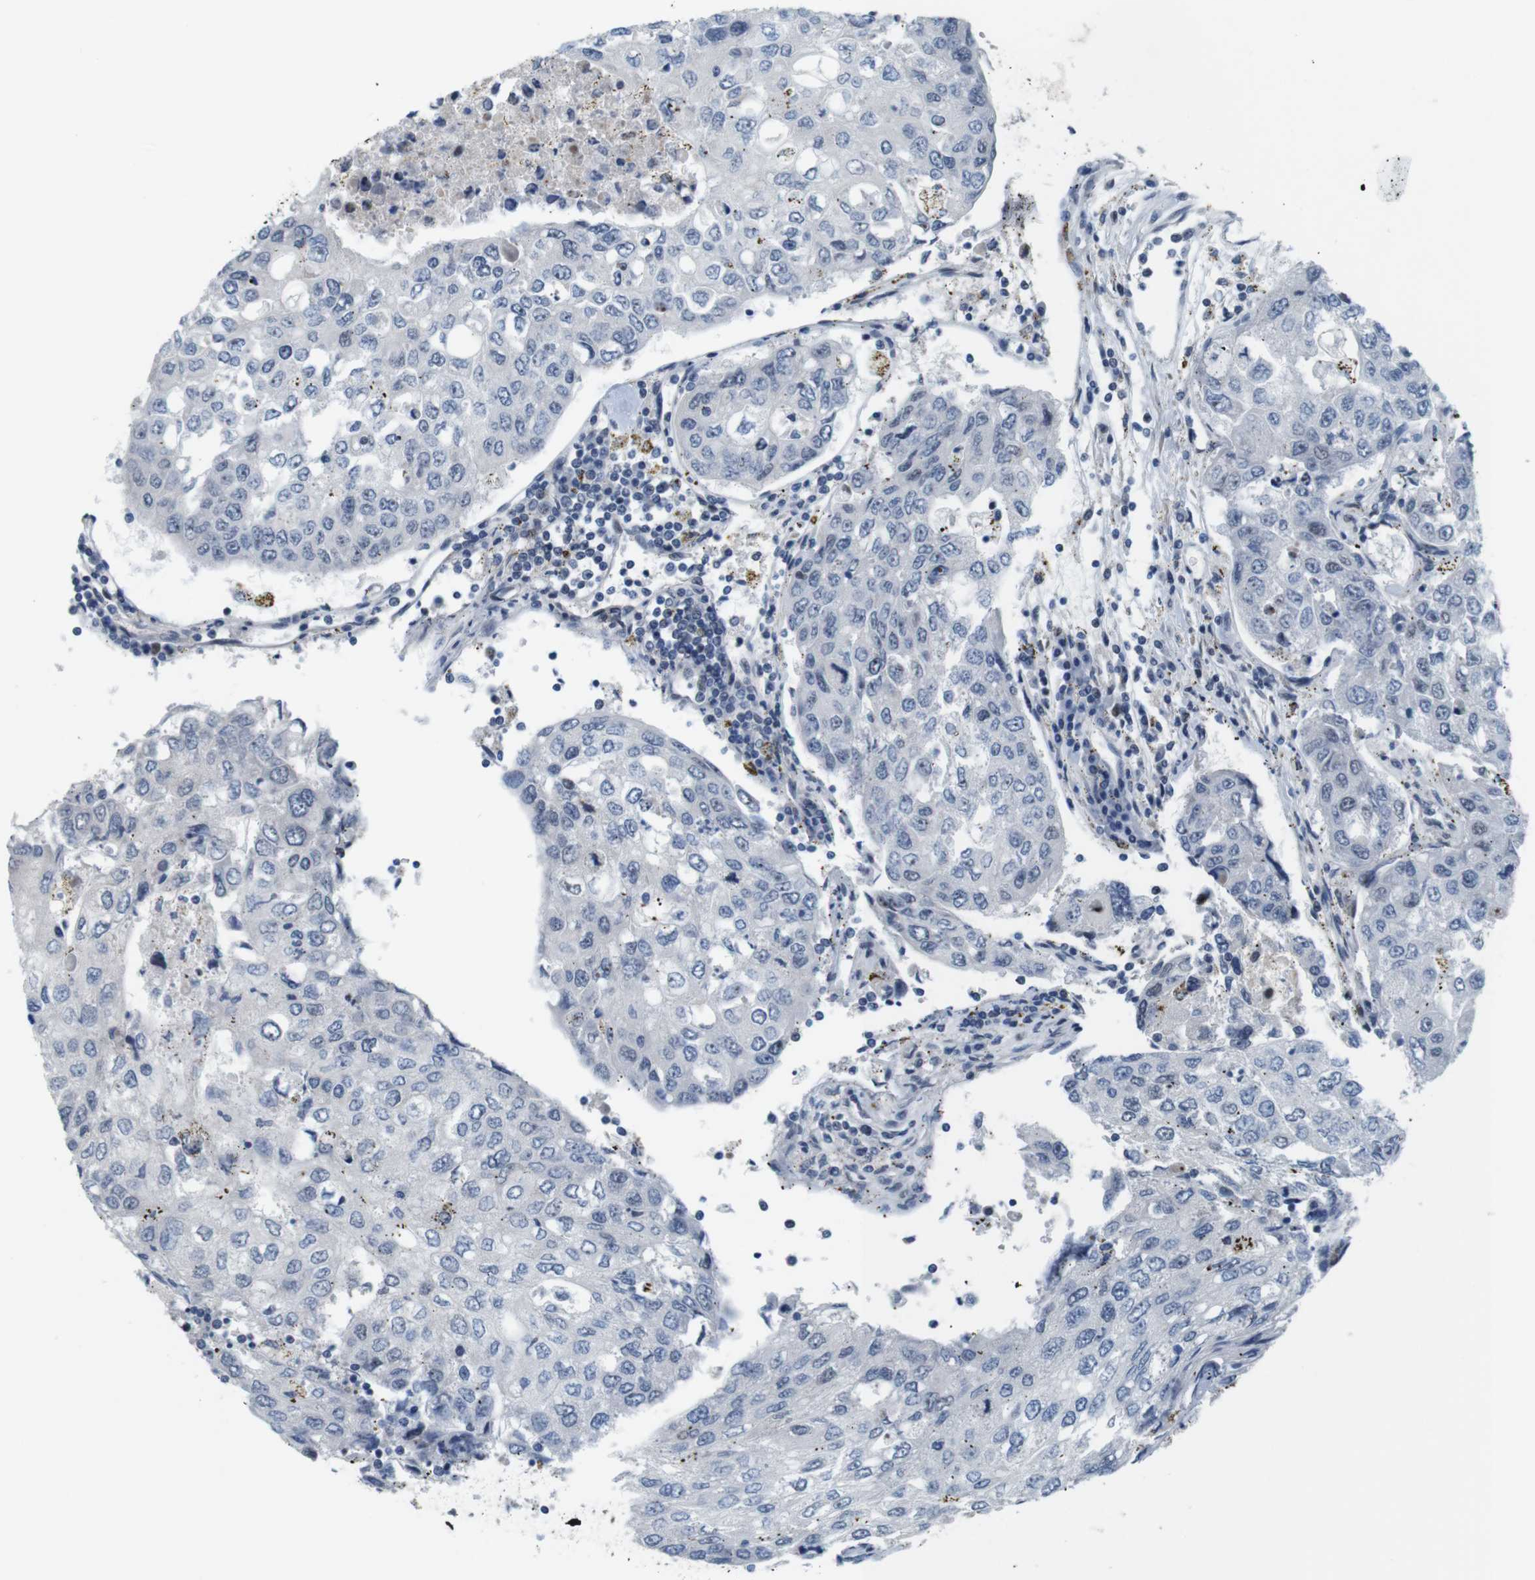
{"staining": {"intensity": "negative", "quantity": "none", "location": "none"}, "tissue": "urothelial cancer", "cell_type": "Tumor cells", "image_type": "cancer", "snomed": [{"axis": "morphology", "description": "Urothelial carcinoma, High grade"}, {"axis": "topography", "description": "Lymph node"}, {"axis": "topography", "description": "Urinary bladder"}], "caption": "High-grade urothelial carcinoma was stained to show a protein in brown. There is no significant positivity in tumor cells. (DAB immunohistochemistry (IHC), high magnification).", "gene": "SMCO2", "patient": {"sex": "male", "age": 51}}